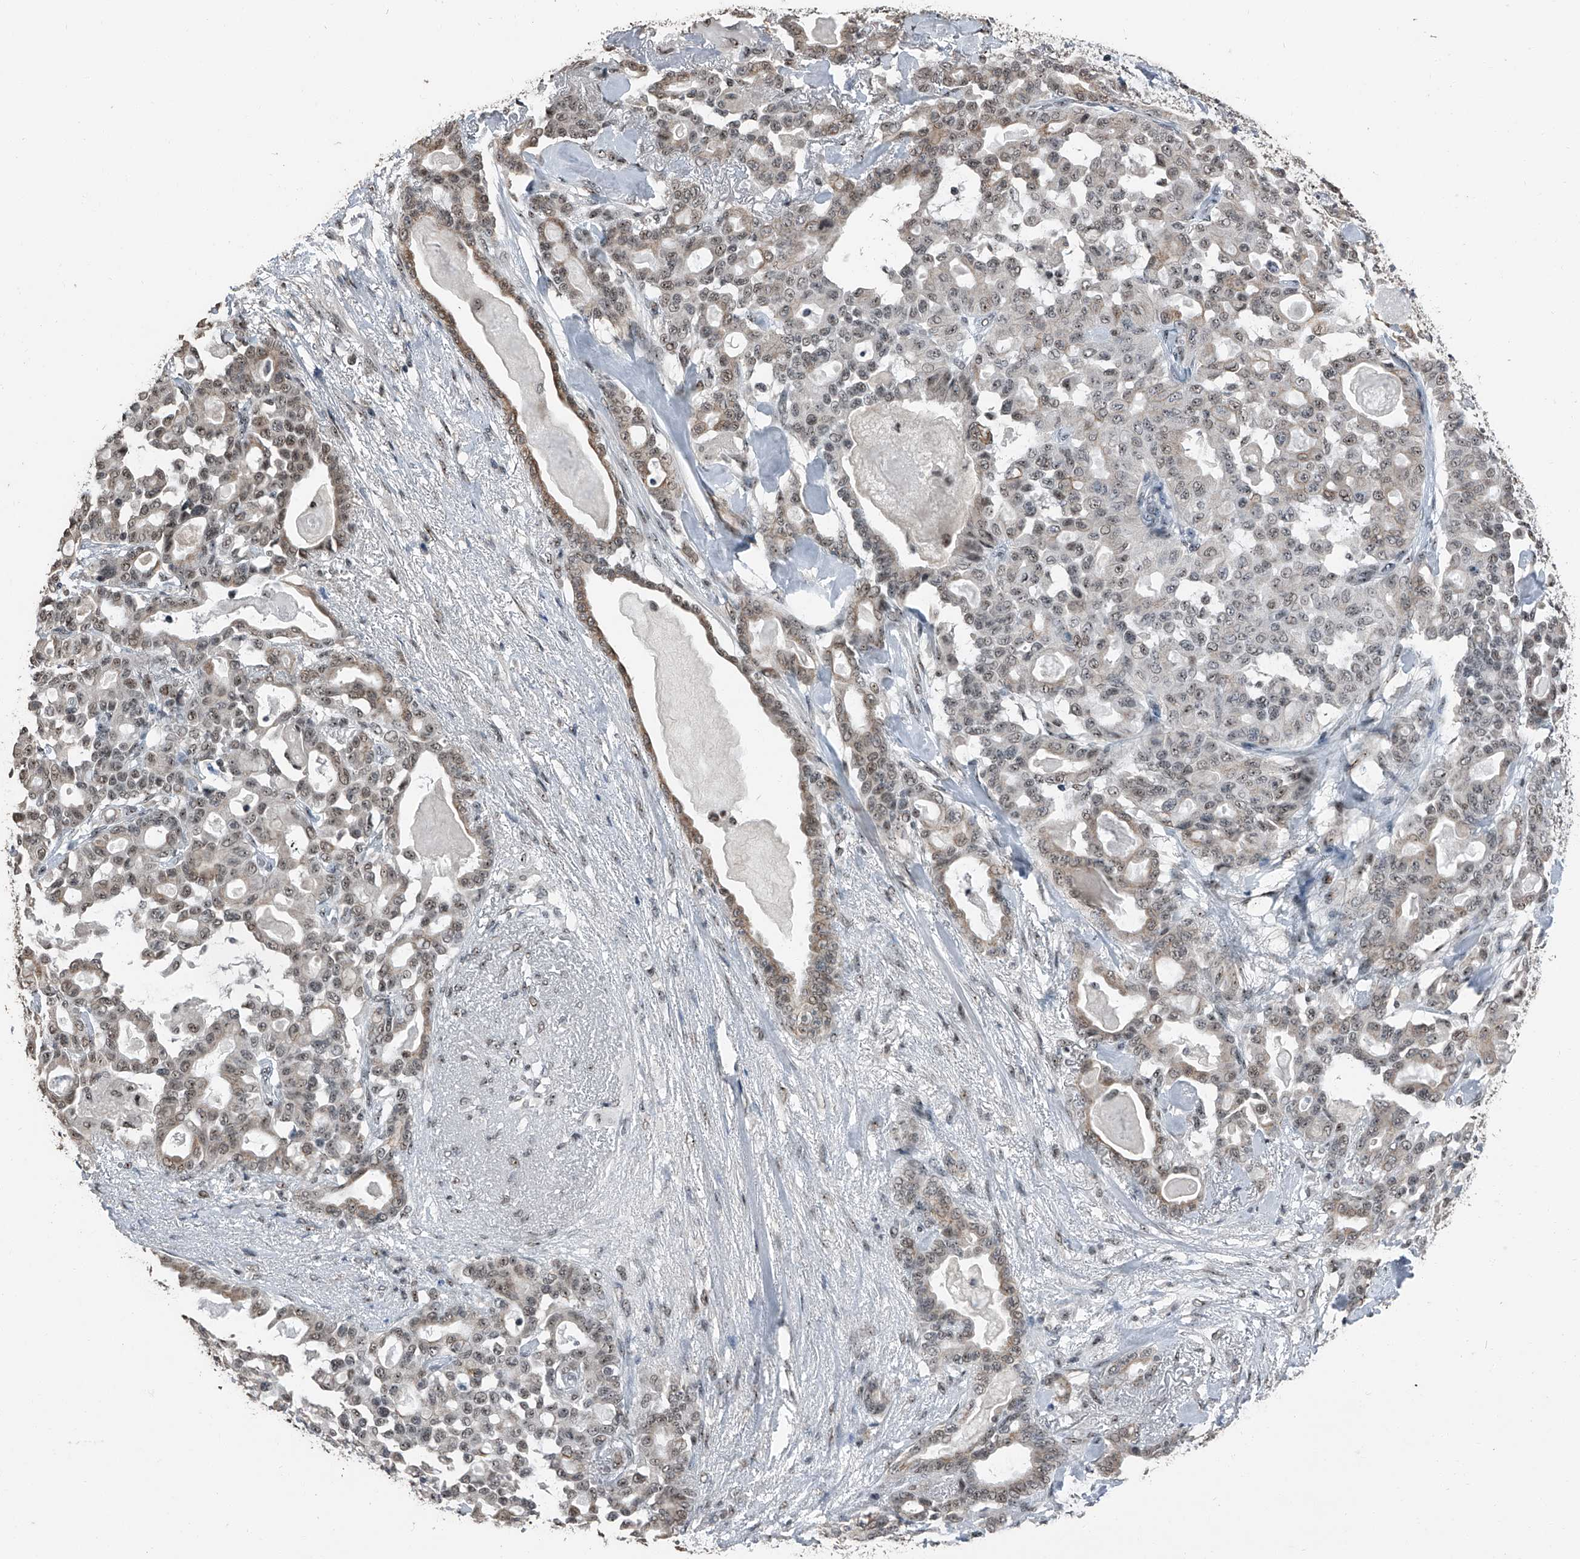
{"staining": {"intensity": "weak", "quantity": ">75%", "location": "cytoplasmic/membranous,nuclear"}, "tissue": "pancreatic cancer", "cell_type": "Tumor cells", "image_type": "cancer", "snomed": [{"axis": "morphology", "description": "Adenocarcinoma, NOS"}, {"axis": "topography", "description": "Pancreas"}], "caption": "Tumor cells show weak cytoplasmic/membranous and nuclear staining in approximately >75% of cells in pancreatic adenocarcinoma. Using DAB (brown) and hematoxylin (blue) stains, captured at high magnification using brightfield microscopy.", "gene": "TCOF1", "patient": {"sex": "male", "age": 63}}